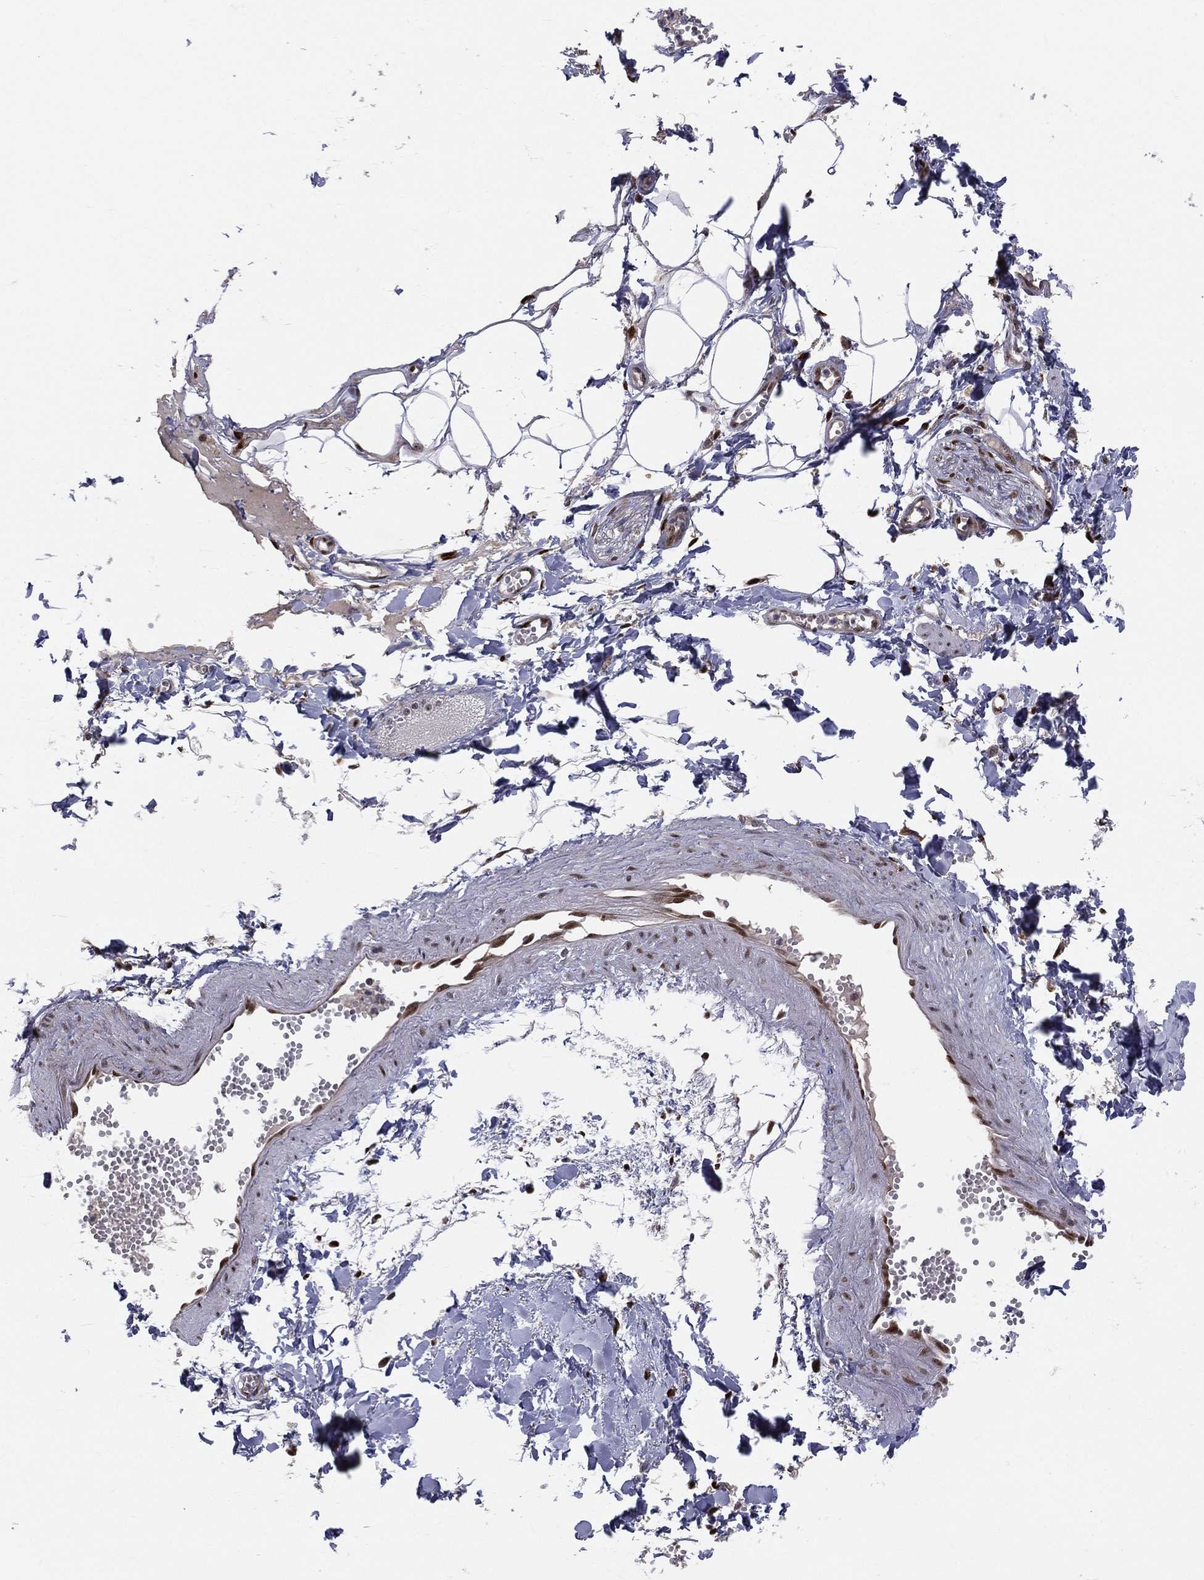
{"staining": {"intensity": "negative", "quantity": "none", "location": "none"}, "tissue": "adipose tissue", "cell_type": "Adipocytes", "image_type": "normal", "snomed": [{"axis": "morphology", "description": "Normal tissue, NOS"}, {"axis": "morphology", "description": "Squamous cell carcinoma, NOS"}, {"axis": "topography", "description": "Cartilage tissue"}, {"axis": "topography", "description": "Lung"}], "caption": "High power microscopy image of an immunohistochemistry (IHC) image of unremarkable adipose tissue, revealing no significant expression in adipocytes.", "gene": "ZEB1", "patient": {"sex": "male", "age": 66}}